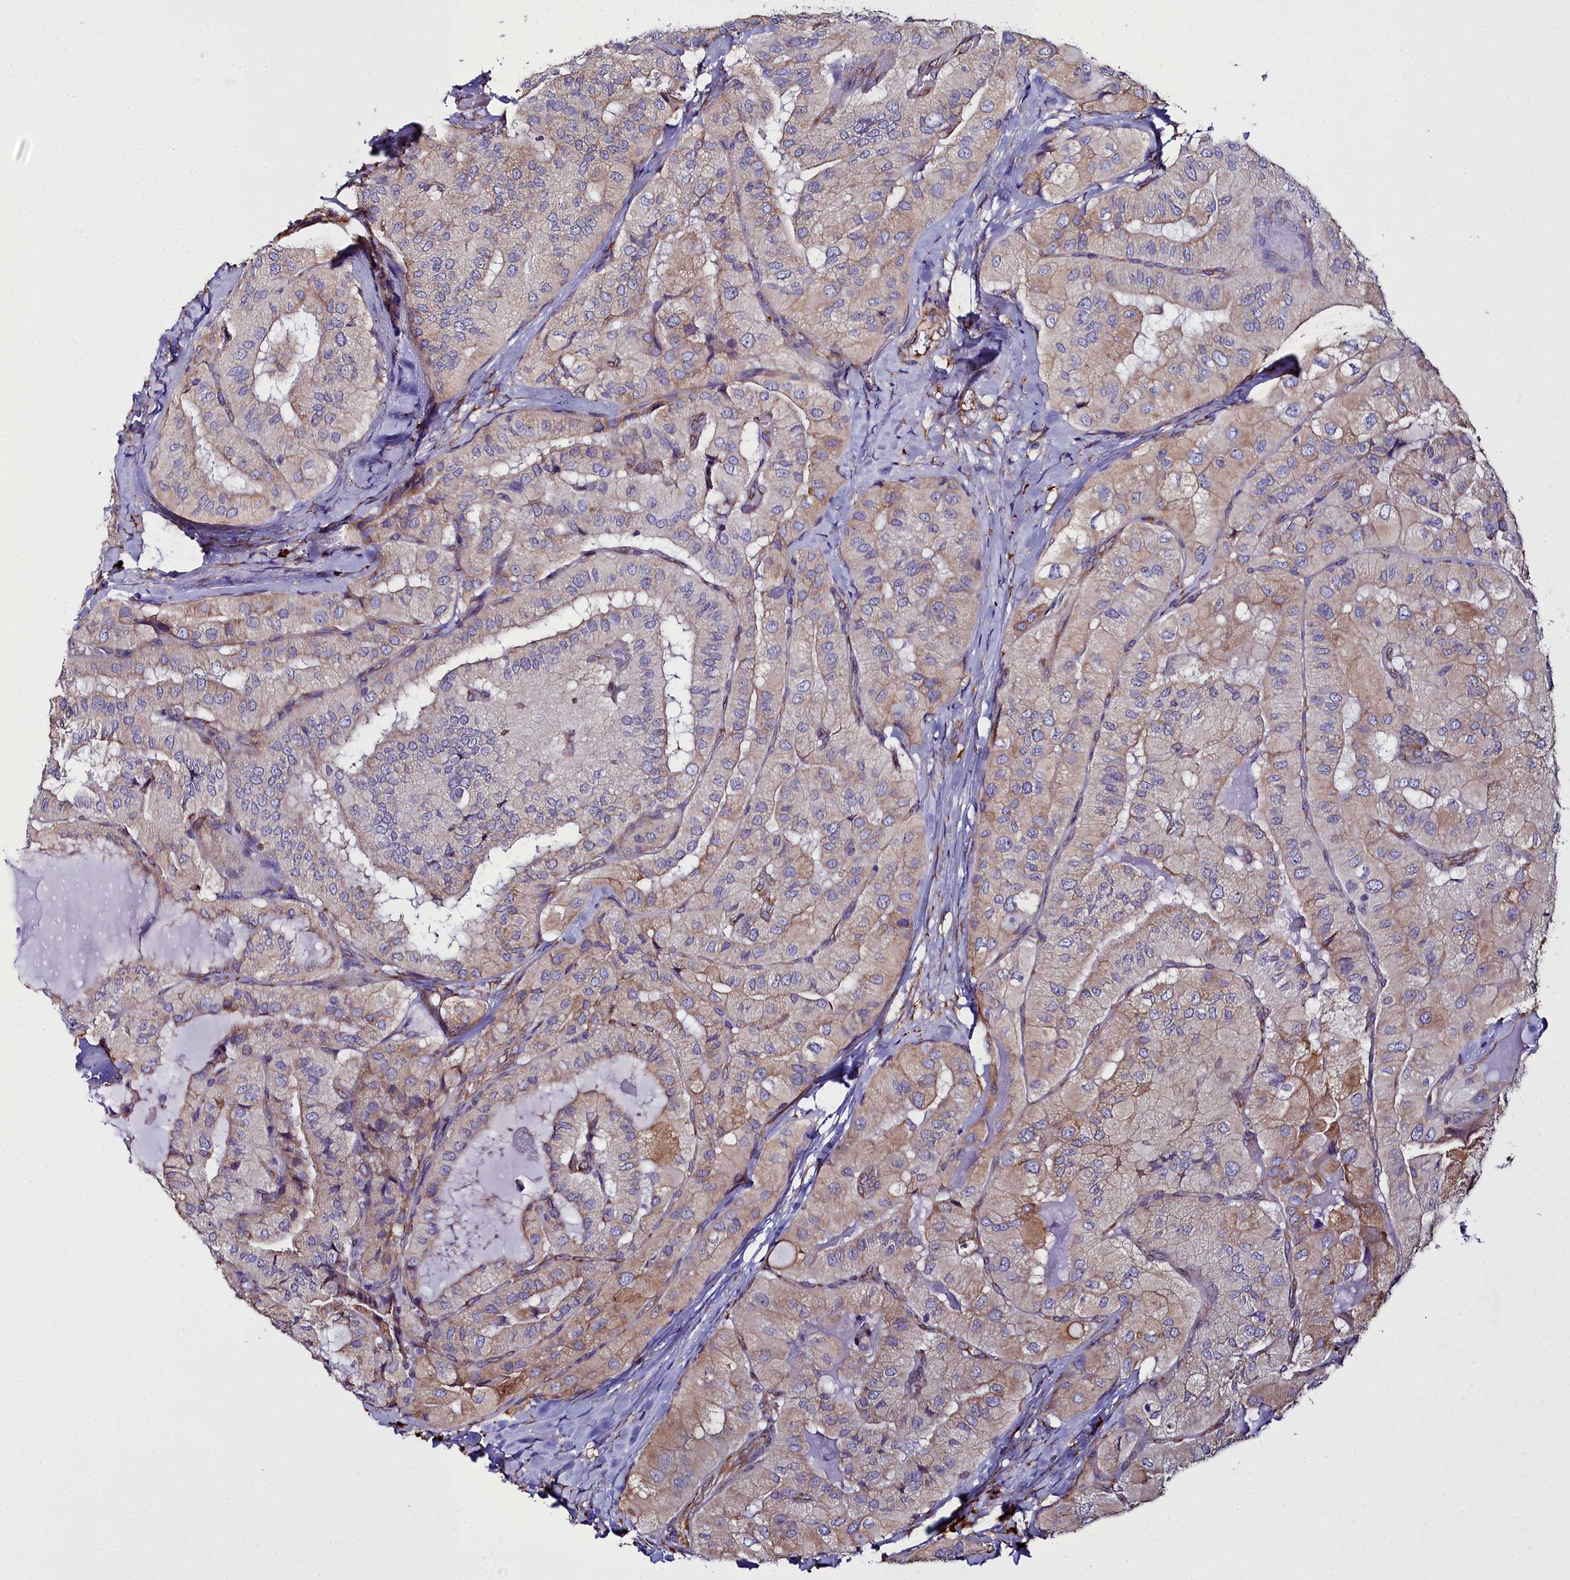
{"staining": {"intensity": "weak", "quantity": "25%-75%", "location": "cytoplasmic/membranous"}, "tissue": "thyroid cancer", "cell_type": "Tumor cells", "image_type": "cancer", "snomed": [{"axis": "morphology", "description": "Normal tissue, NOS"}, {"axis": "morphology", "description": "Papillary adenocarcinoma, NOS"}, {"axis": "topography", "description": "Thyroid gland"}], "caption": "Protein expression analysis of human thyroid cancer (papillary adenocarcinoma) reveals weak cytoplasmic/membranous positivity in approximately 25%-75% of tumor cells. (Brightfield microscopy of DAB IHC at high magnification).", "gene": "TXNDC5", "patient": {"sex": "female", "age": 59}}